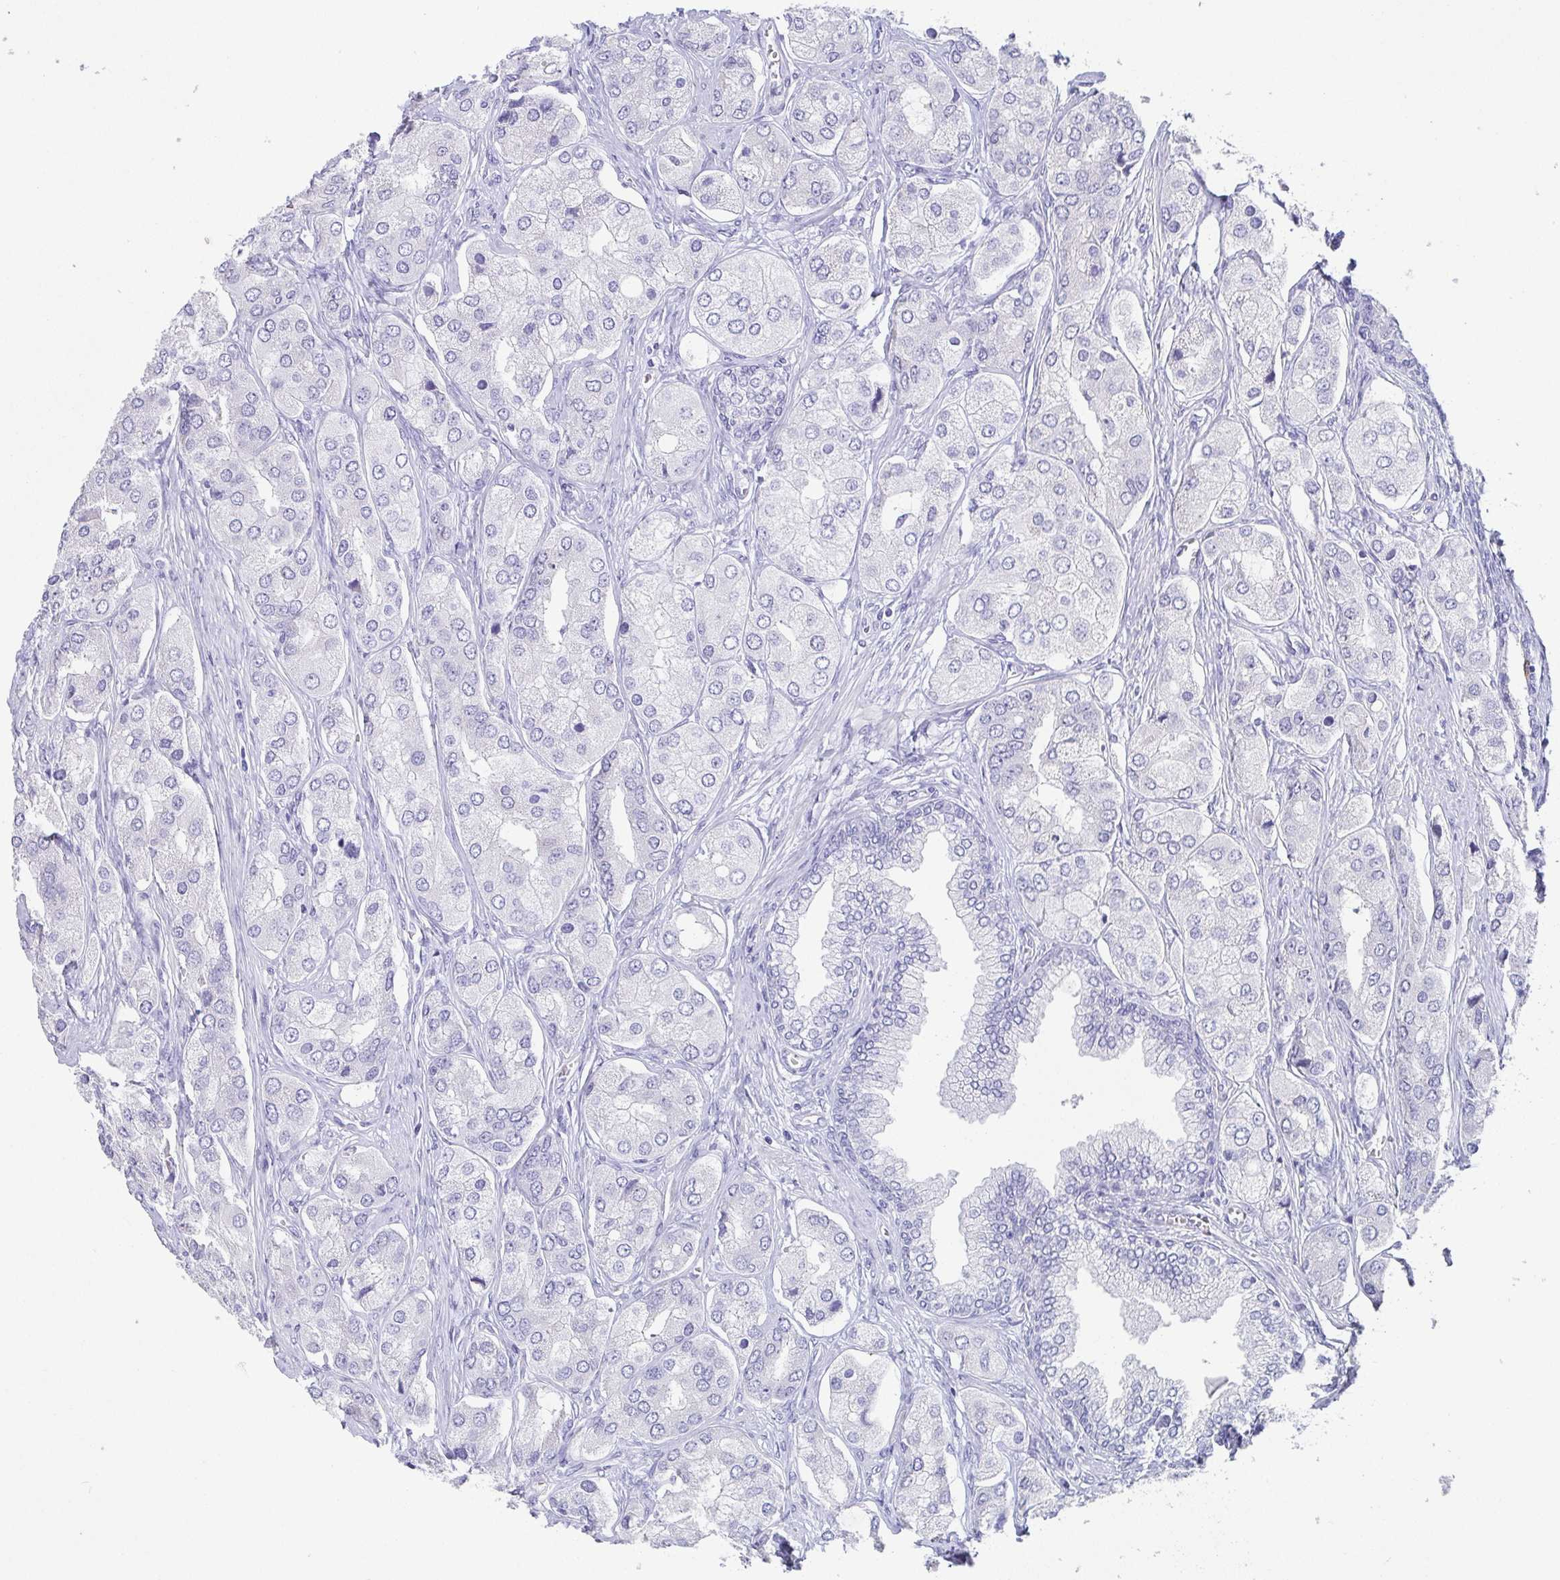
{"staining": {"intensity": "negative", "quantity": "none", "location": "none"}, "tissue": "prostate cancer", "cell_type": "Tumor cells", "image_type": "cancer", "snomed": [{"axis": "morphology", "description": "Adenocarcinoma, Low grade"}, {"axis": "topography", "description": "Prostate"}], "caption": "IHC of prostate cancer reveals no expression in tumor cells.", "gene": "SCGN", "patient": {"sex": "male", "age": 69}}